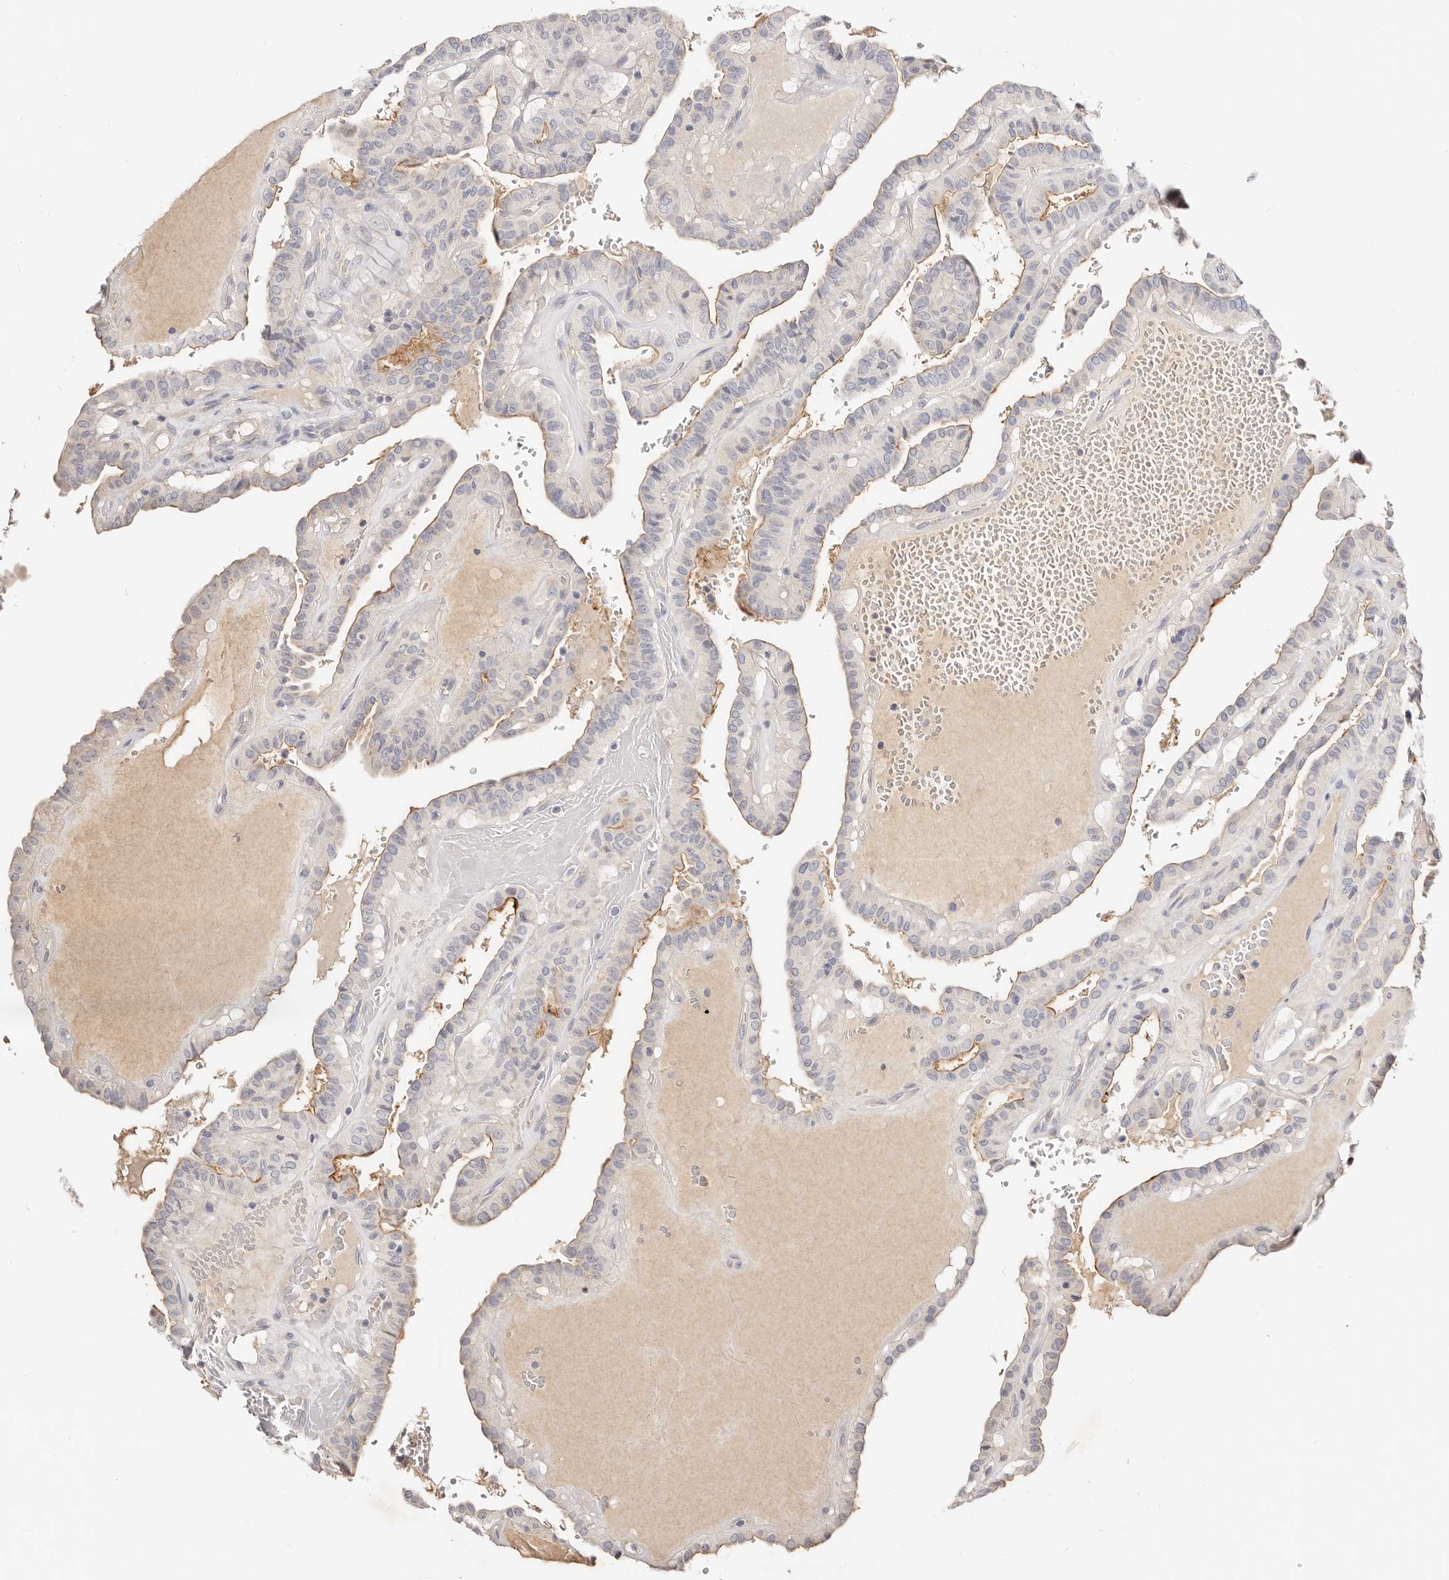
{"staining": {"intensity": "weak", "quantity": "<25%", "location": "cytoplasmic/membranous"}, "tissue": "thyroid cancer", "cell_type": "Tumor cells", "image_type": "cancer", "snomed": [{"axis": "morphology", "description": "Papillary adenocarcinoma, NOS"}, {"axis": "topography", "description": "Thyroid gland"}], "caption": "Image shows no protein expression in tumor cells of thyroid cancer tissue. Brightfield microscopy of immunohistochemistry (IHC) stained with DAB (brown) and hematoxylin (blue), captured at high magnification.", "gene": "DNASE1", "patient": {"sex": "male", "age": 77}}